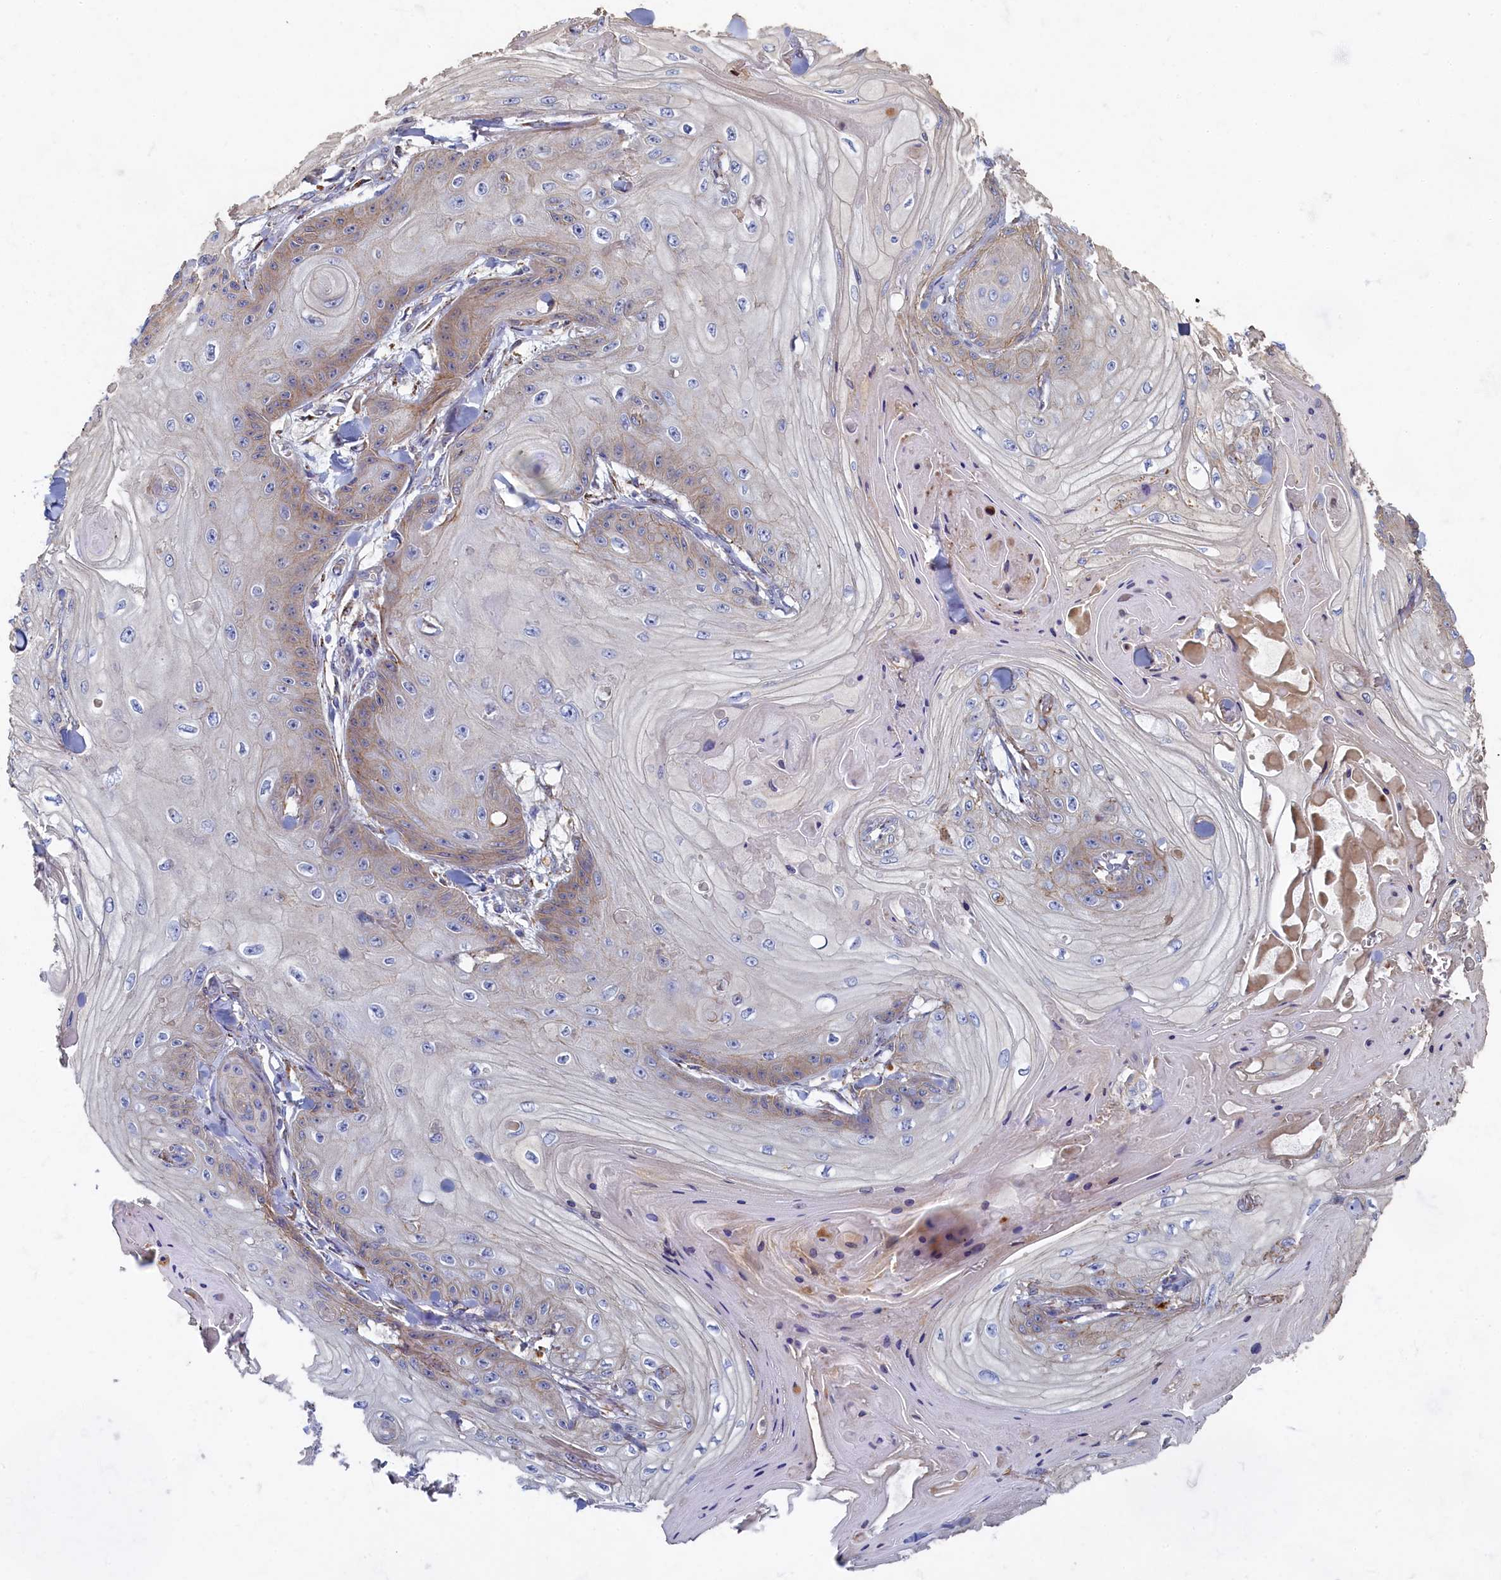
{"staining": {"intensity": "weak", "quantity": "<25%", "location": "cytoplasmic/membranous"}, "tissue": "skin cancer", "cell_type": "Tumor cells", "image_type": "cancer", "snomed": [{"axis": "morphology", "description": "Squamous cell carcinoma, NOS"}, {"axis": "topography", "description": "Skin"}], "caption": "Immunohistochemical staining of human squamous cell carcinoma (skin) displays no significant positivity in tumor cells.", "gene": "PSMG2", "patient": {"sex": "male", "age": 74}}